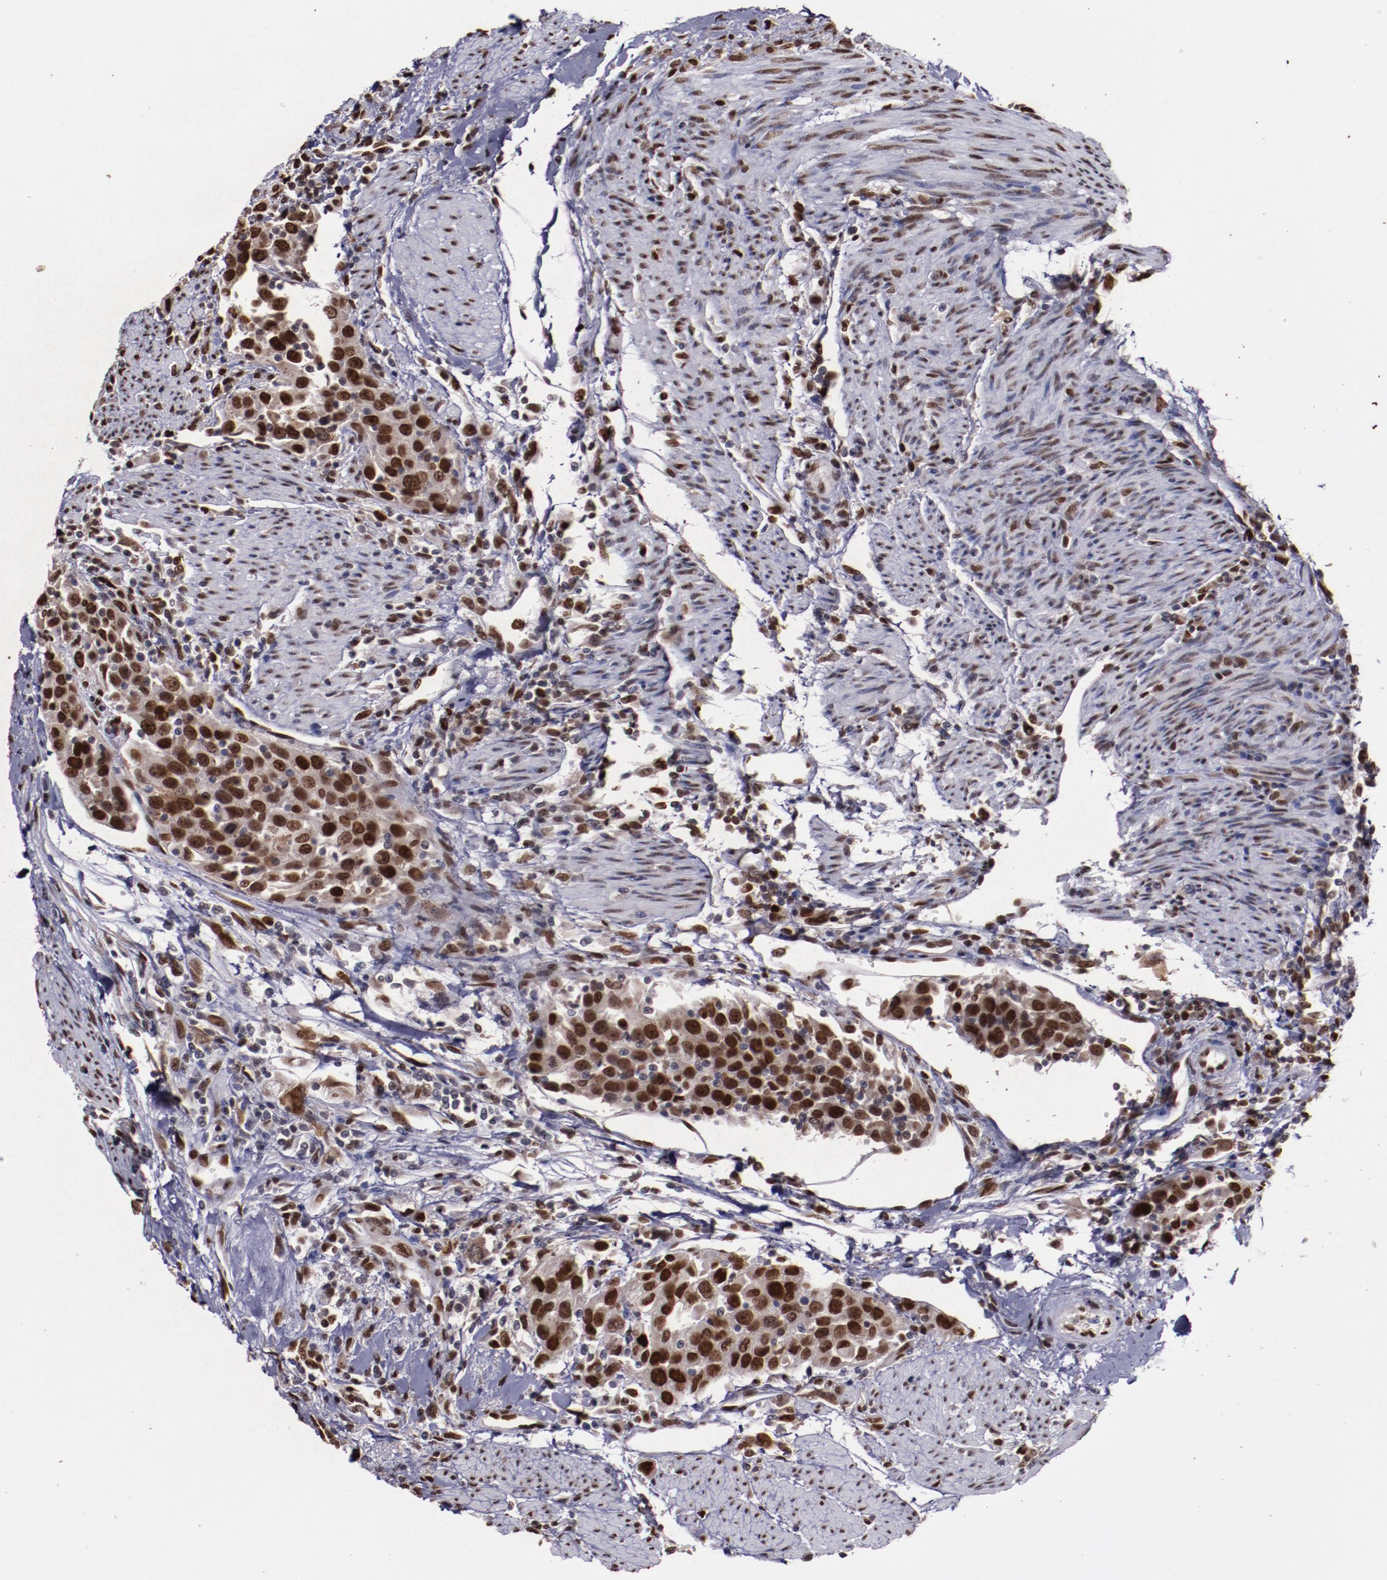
{"staining": {"intensity": "strong", "quantity": ">75%", "location": "nuclear"}, "tissue": "urothelial cancer", "cell_type": "Tumor cells", "image_type": "cancer", "snomed": [{"axis": "morphology", "description": "Urothelial carcinoma, High grade"}, {"axis": "topography", "description": "Urinary bladder"}], "caption": "A histopathology image showing strong nuclear staining in approximately >75% of tumor cells in urothelial cancer, as visualized by brown immunohistochemical staining.", "gene": "APEX1", "patient": {"sex": "female", "age": 80}}